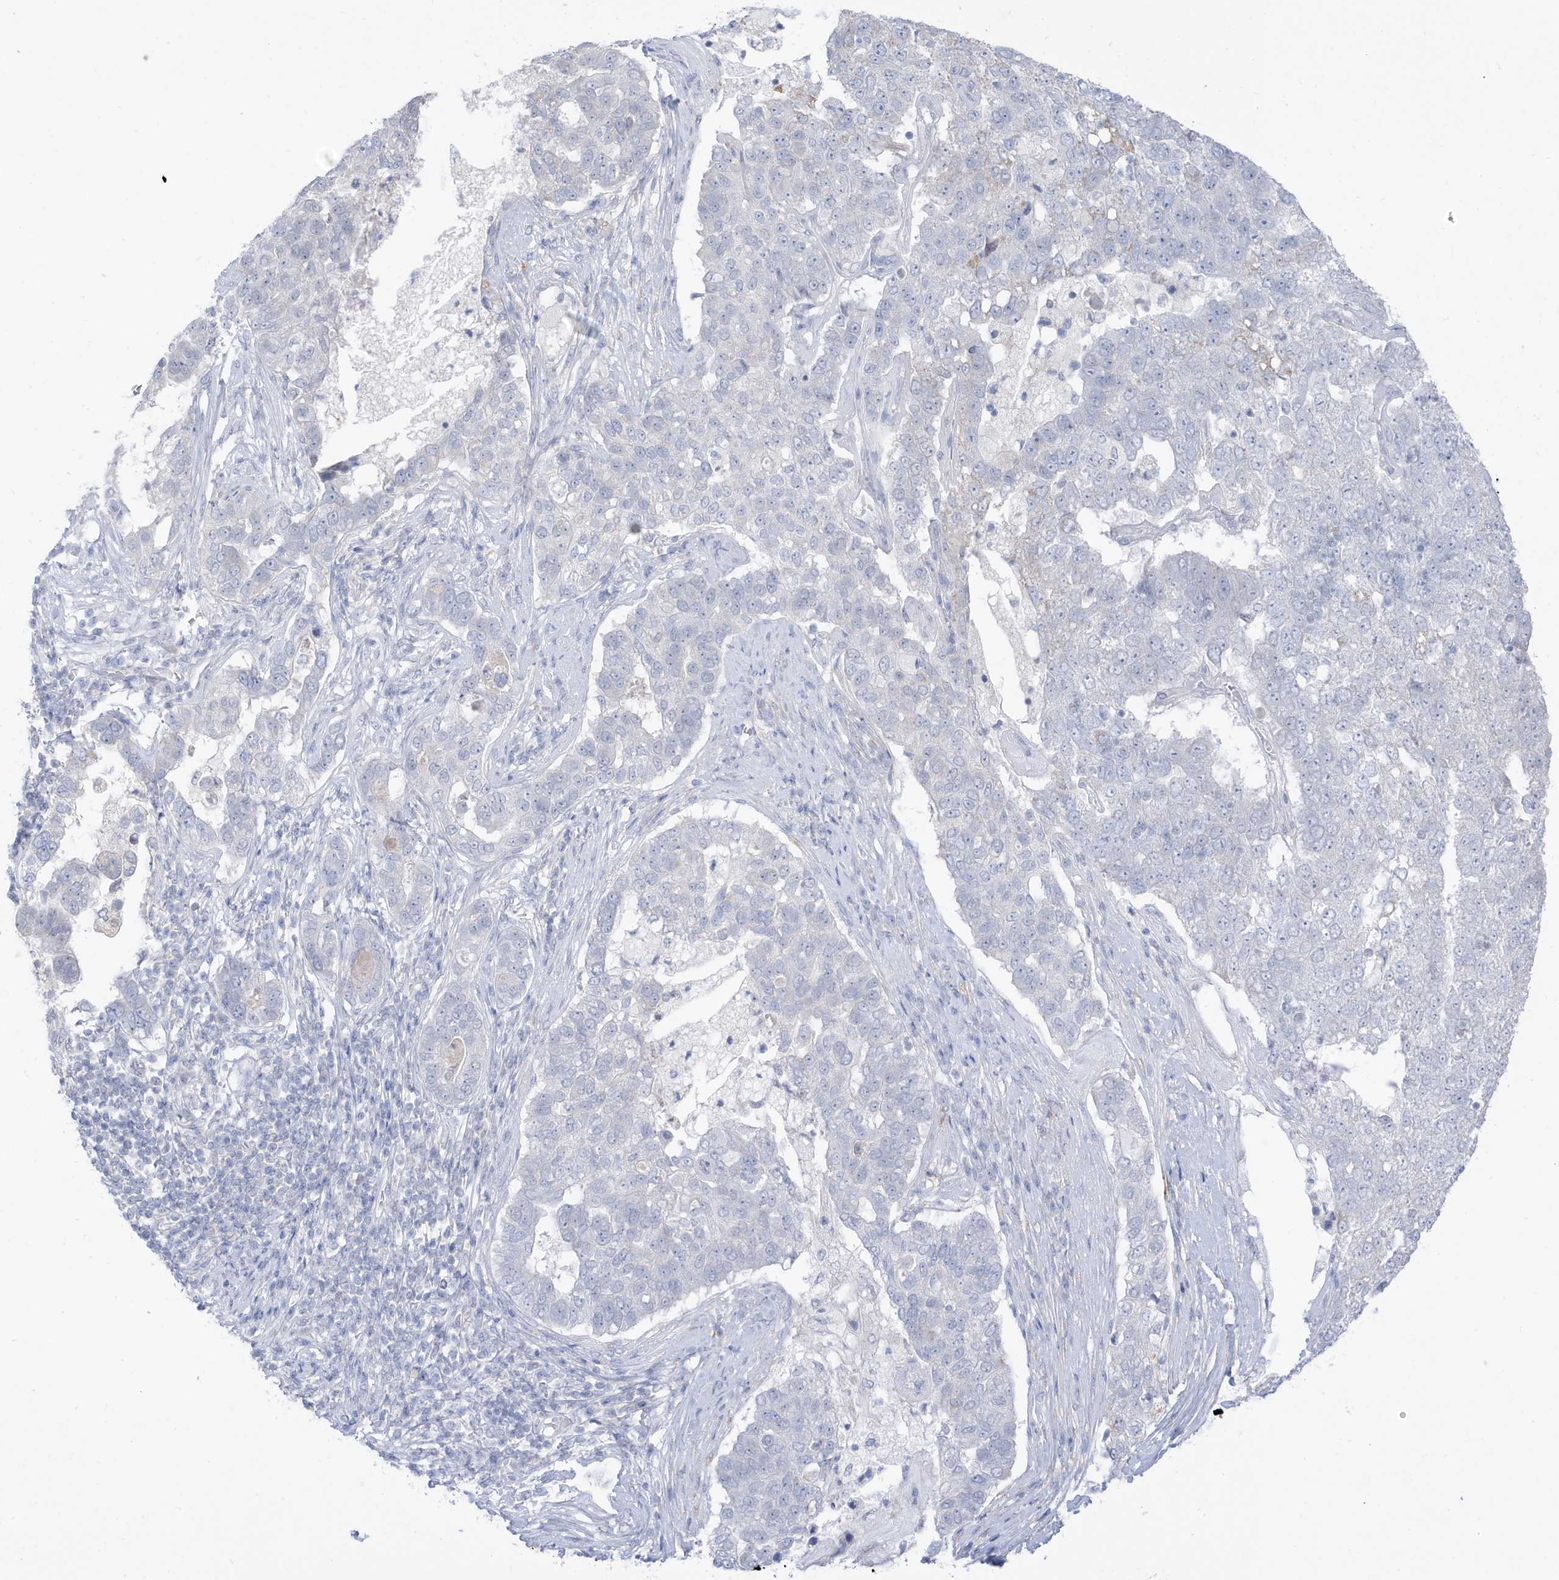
{"staining": {"intensity": "negative", "quantity": "none", "location": "none"}, "tissue": "pancreatic cancer", "cell_type": "Tumor cells", "image_type": "cancer", "snomed": [{"axis": "morphology", "description": "Adenocarcinoma, NOS"}, {"axis": "topography", "description": "Pancreas"}], "caption": "IHC of pancreatic cancer (adenocarcinoma) displays no staining in tumor cells.", "gene": "OGT", "patient": {"sex": "female", "age": 61}}